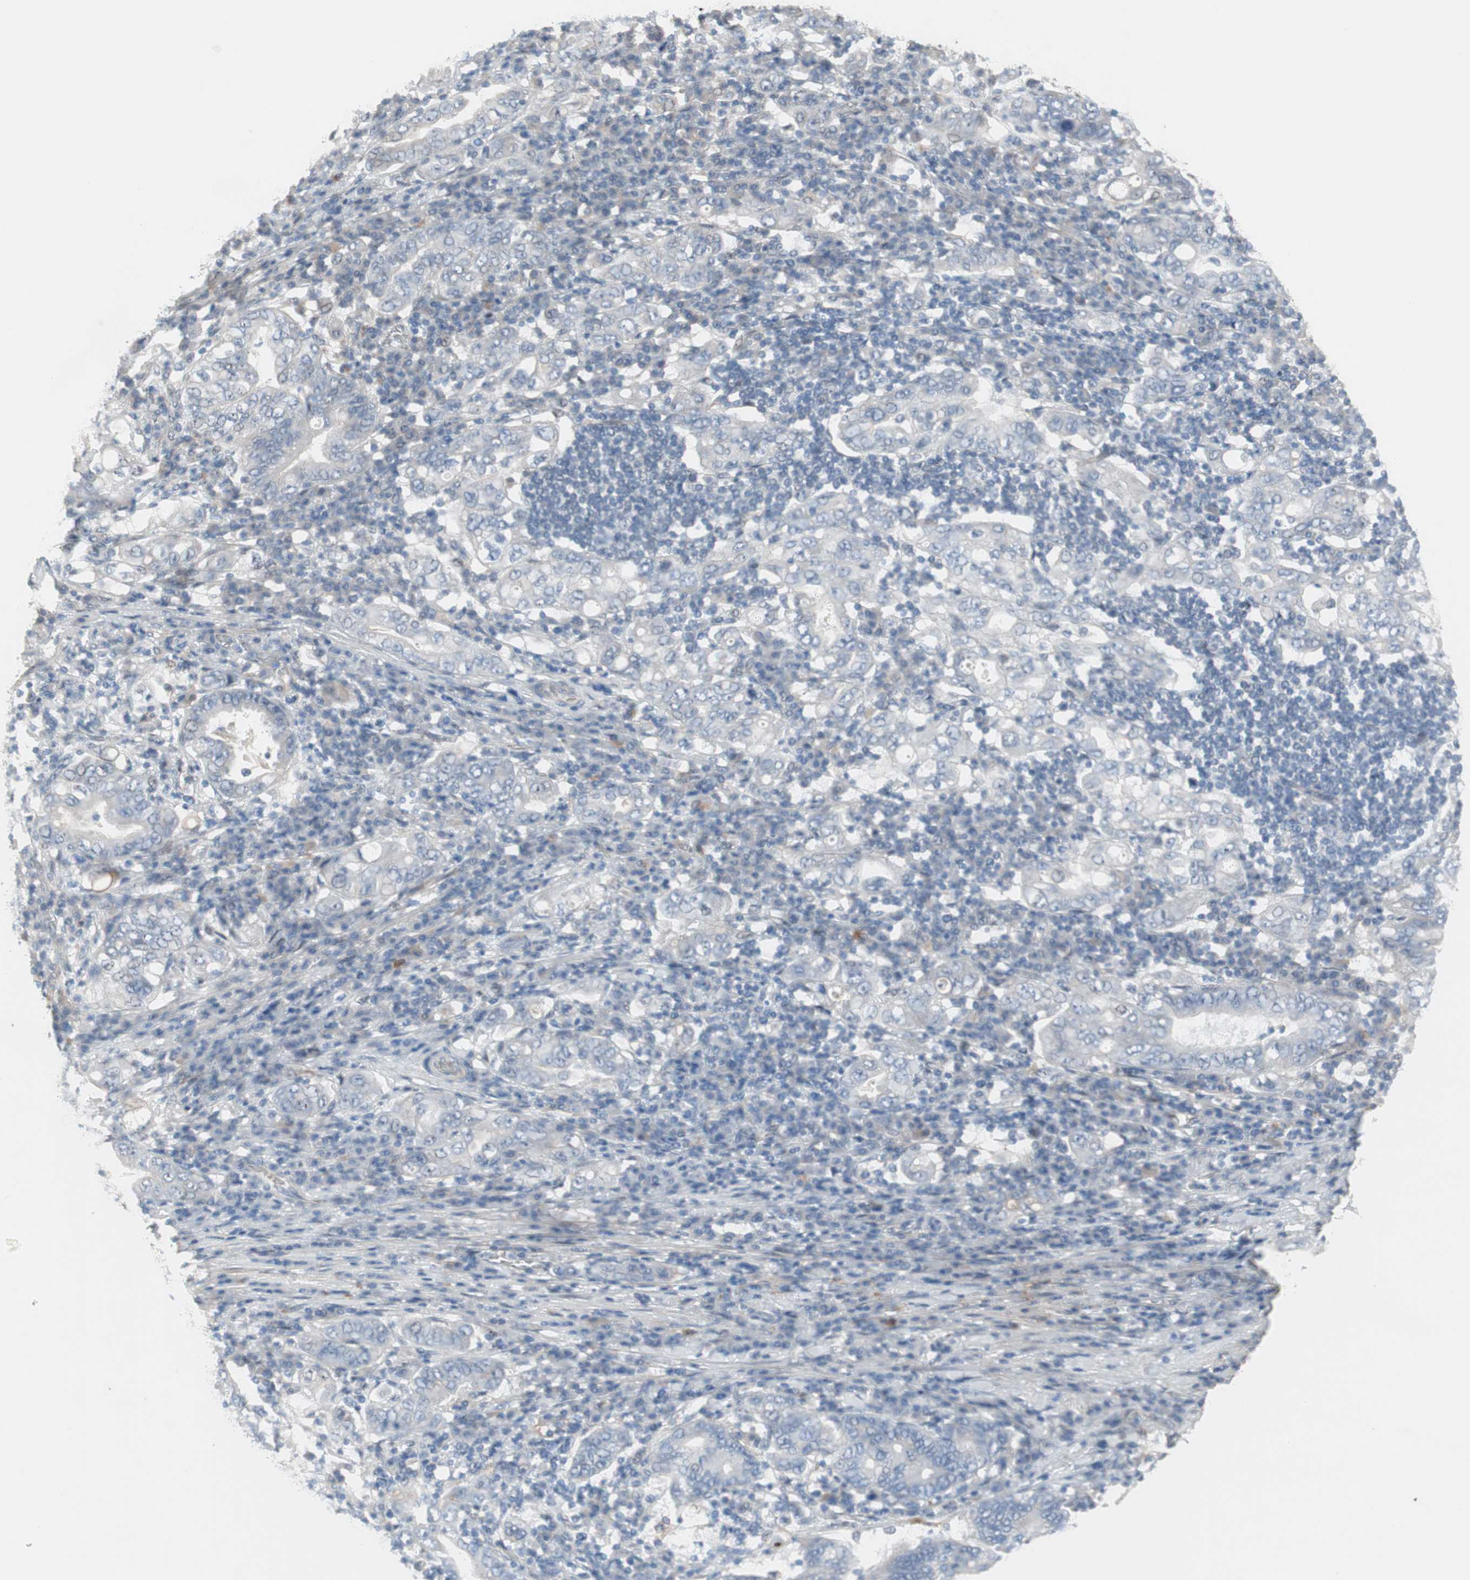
{"staining": {"intensity": "negative", "quantity": "none", "location": "none"}, "tissue": "stomach cancer", "cell_type": "Tumor cells", "image_type": "cancer", "snomed": [{"axis": "morphology", "description": "Normal tissue, NOS"}, {"axis": "morphology", "description": "Adenocarcinoma, NOS"}, {"axis": "topography", "description": "Esophagus"}, {"axis": "topography", "description": "Stomach, upper"}, {"axis": "topography", "description": "Peripheral nerve tissue"}], "caption": "Tumor cells are negative for protein expression in human stomach cancer (adenocarcinoma). (Brightfield microscopy of DAB (3,3'-diaminobenzidine) immunohistochemistry at high magnification).", "gene": "CAND2", "patient": {"sex": "male", "age": 62}}